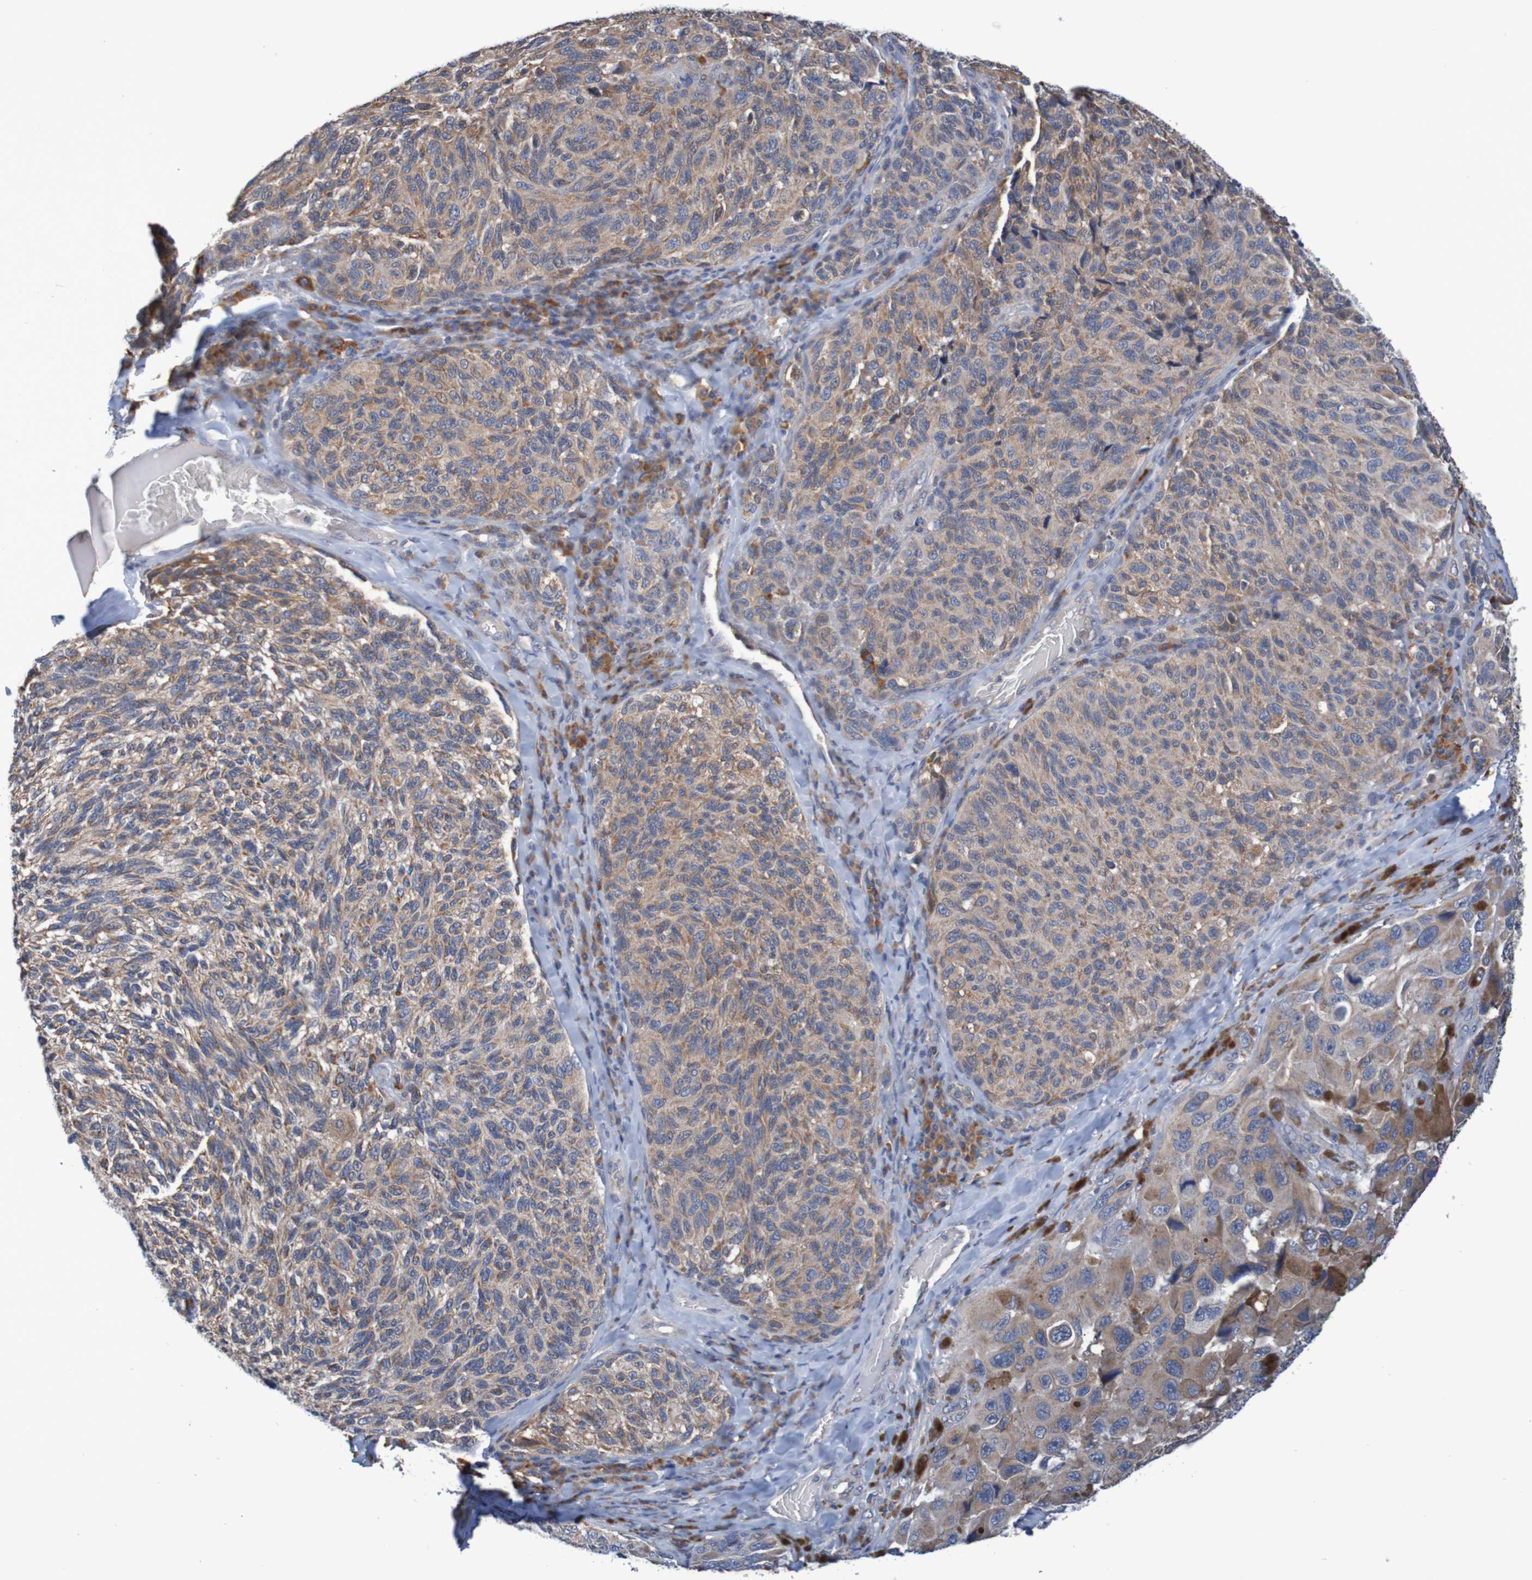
{"staining": {"intensity": "weak", "quantity": ">75%", "location": "cytoplasmic/membranous"}, "tissue": "melanoma", "cell_type": "Tumor cells", "image_type": "cancer", "snomed": [{"axis": "morphology", "description": "Malignant melanoma, NOS"}, {"axis": "topography", "description": "Skin"}], "caption": "An image of malignant melanoma stained for a protein shows weak cytoplasmic/membranous brown staining in tumor cells.", "gene": "CLDN18", "patient": {"sex": "female", "age": 73}}